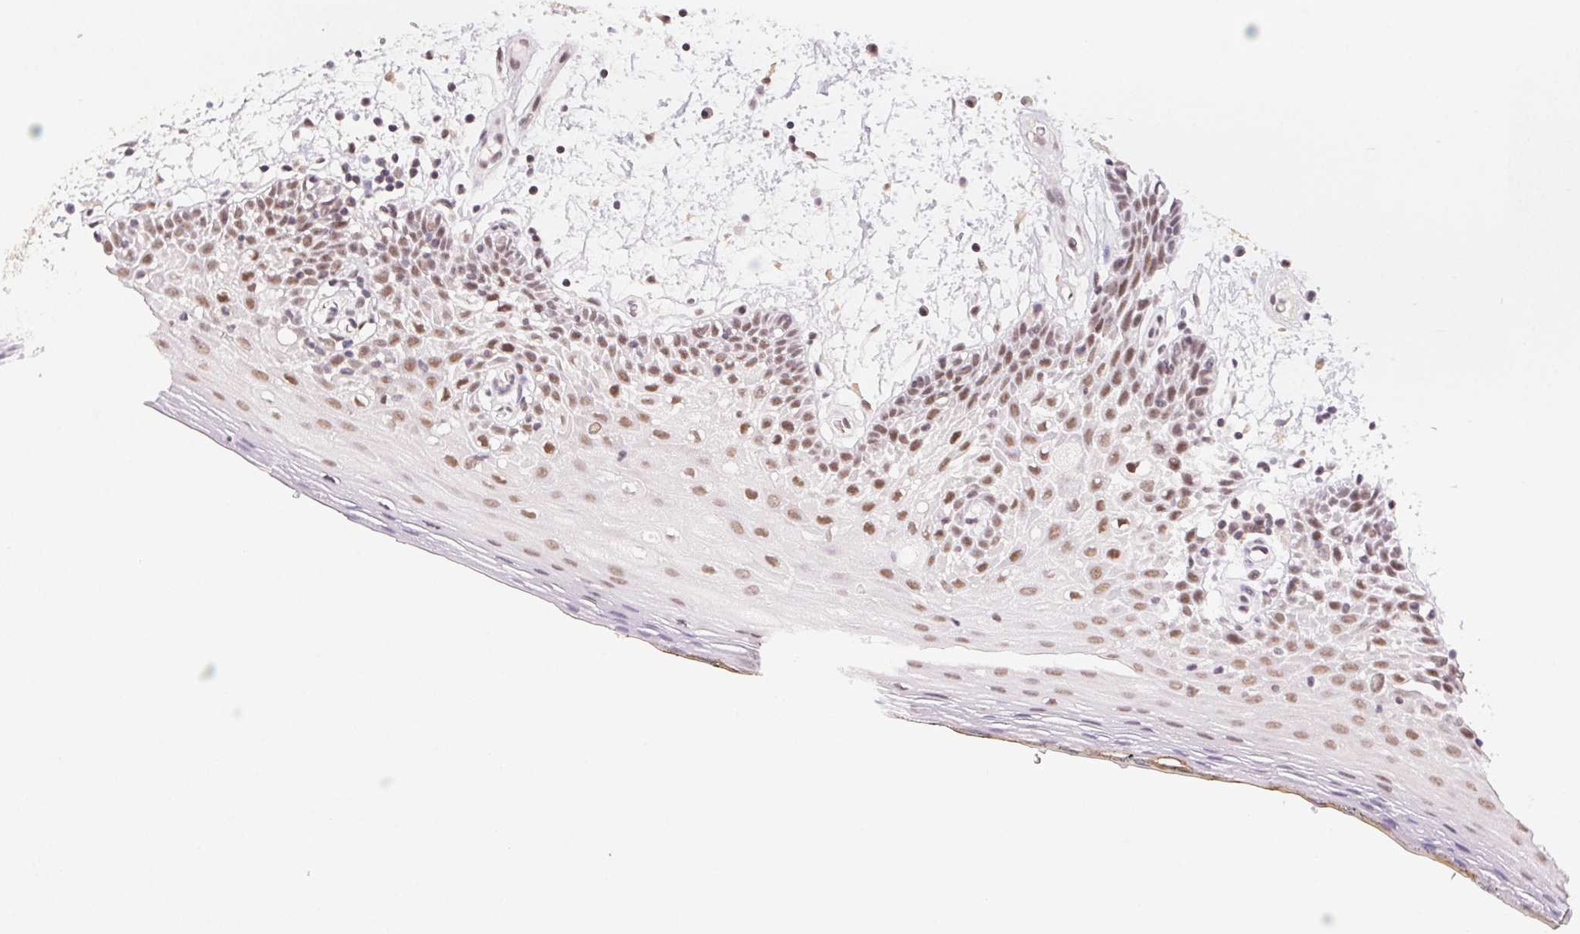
{"staining": {"intensity": "moderate", "quantity": ">75%", "location": "nuclear"}, "tissue": "oral mucosa", "cell_type": "Squamous epithelial cells", "image_type": "normal", "snomed": [{"axis": "morphology", "description": "Normal tissue, NOS"}, {"axis": "morphology", "description": "Squamous cell carcinoma, NOS"}, {"axis": "topography", "description": "Oral tissue"}, {"axis": "topography", "description": "Head-Neck"}], "caption": "Immunohistochemistry histopathology image of normal oral mucosa: human oral mucosa stained using immunohistochemistry (IHC) reveals medium levels of moderate protein expression localized specifically in the nuclear of squamous epithelial cells, appearing as a nuclear brown color.", "gene": "PRPF18", "patient": {"sex": "male", "age": 52}}